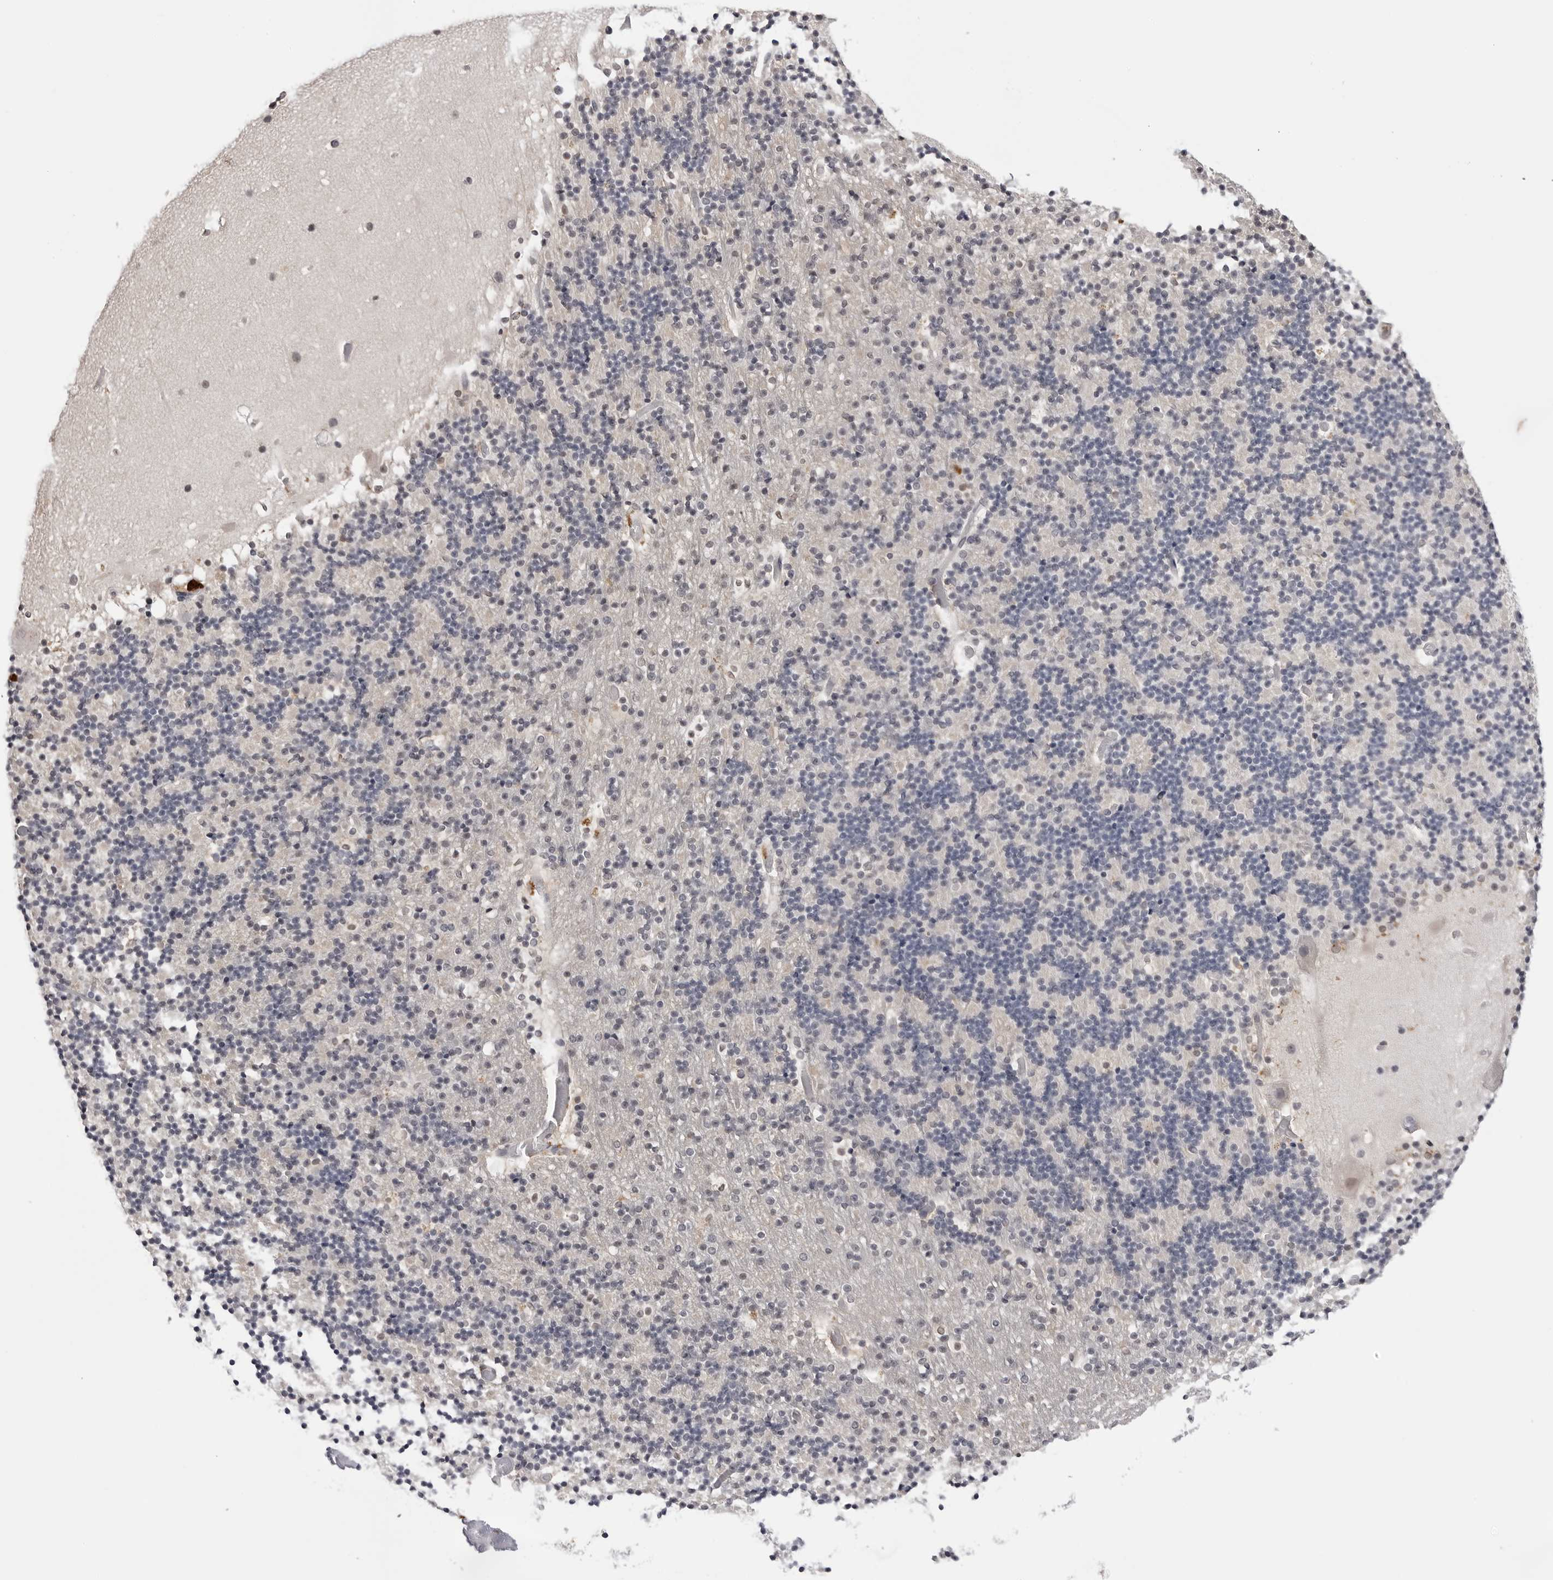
{"staining": {"intensity": "weak", "quantity": "<25%", "location": "nuclear"}, "tissue": "cerebellum", "cell_type": "Cells in granular layer", "image_type": "normal", "snomed": [{"axis": "morphology", "description": "Normal tissue, NOS"}, {"axis": "topography", "description": "Cerebellum"}], "caption": "DAB immunohistochemical staining of unremarkable human cerebellum displays no significant positivity in cells in granular layer. The staining is performed using DAB (3,3'-diaminobenzidine) brown chromogen with nuclei counter-stained in using hematoxylin.", "gene": "CDK20", "patient": {"sex": "male", "age": 57}}